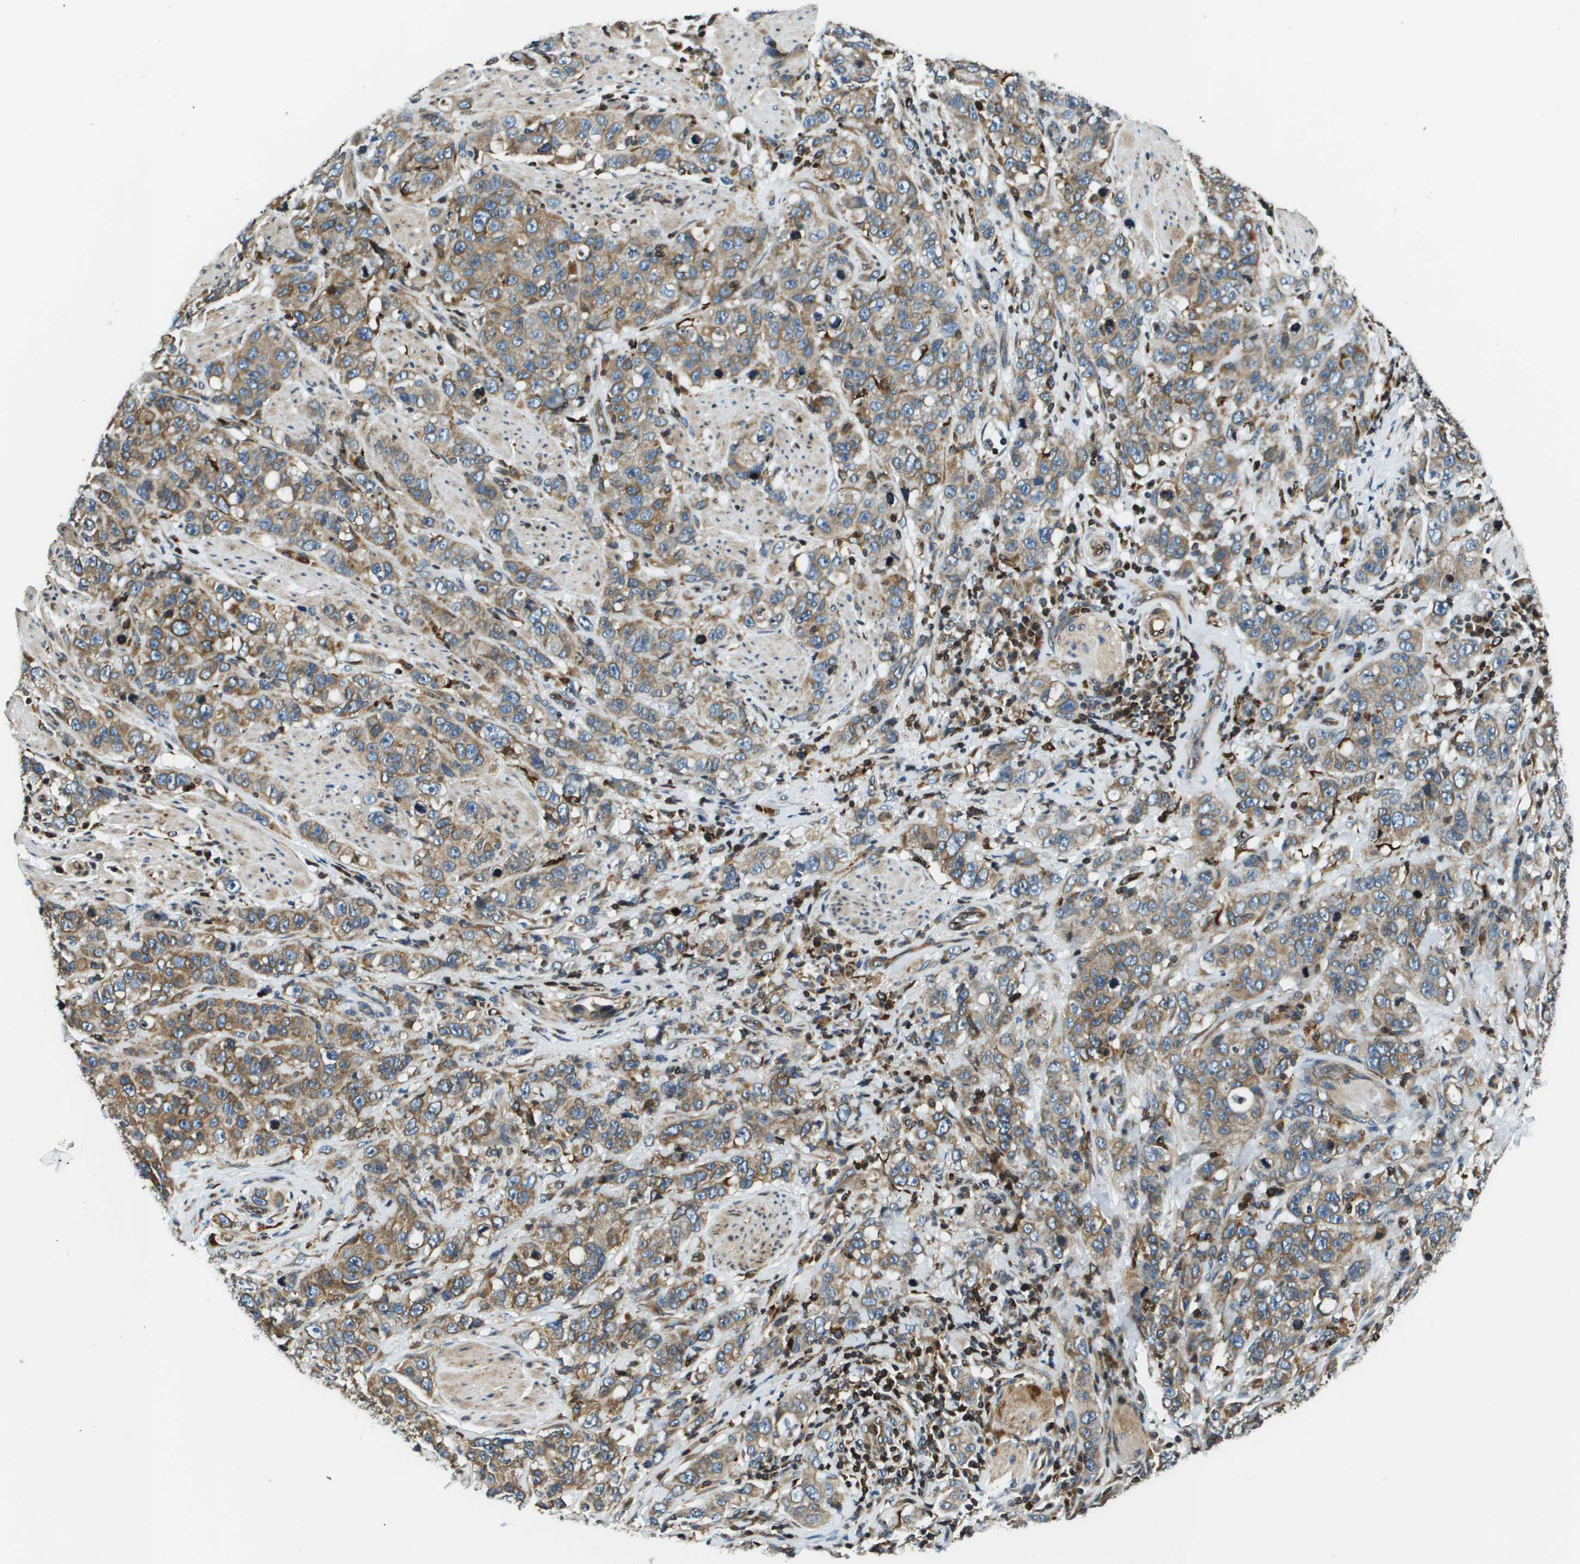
{"staining": {"intensity": "moderate", "quantity": ">75%", "location": "cytoplasmic/membranous"}, "tissue": "stomach cancer", "cell_type": "Tumor cells", "image_type": "cancer", "snomed": [{"axis": "morphology", "description": "Adenocarcinoma, NOS"}, {"axis": "topography", "description": "Stomach"}], "caption": "Immunohistochemical staining of human stomach cancer displays medium levels of moderate cytoplasmic/membranous protein expression in about >75% of tumor cells. (brown staining indicates protein expression, while blue staining denotes nuclei).", "gene": "ESYT1", "patient": {"sex": "male", "age": 48}}